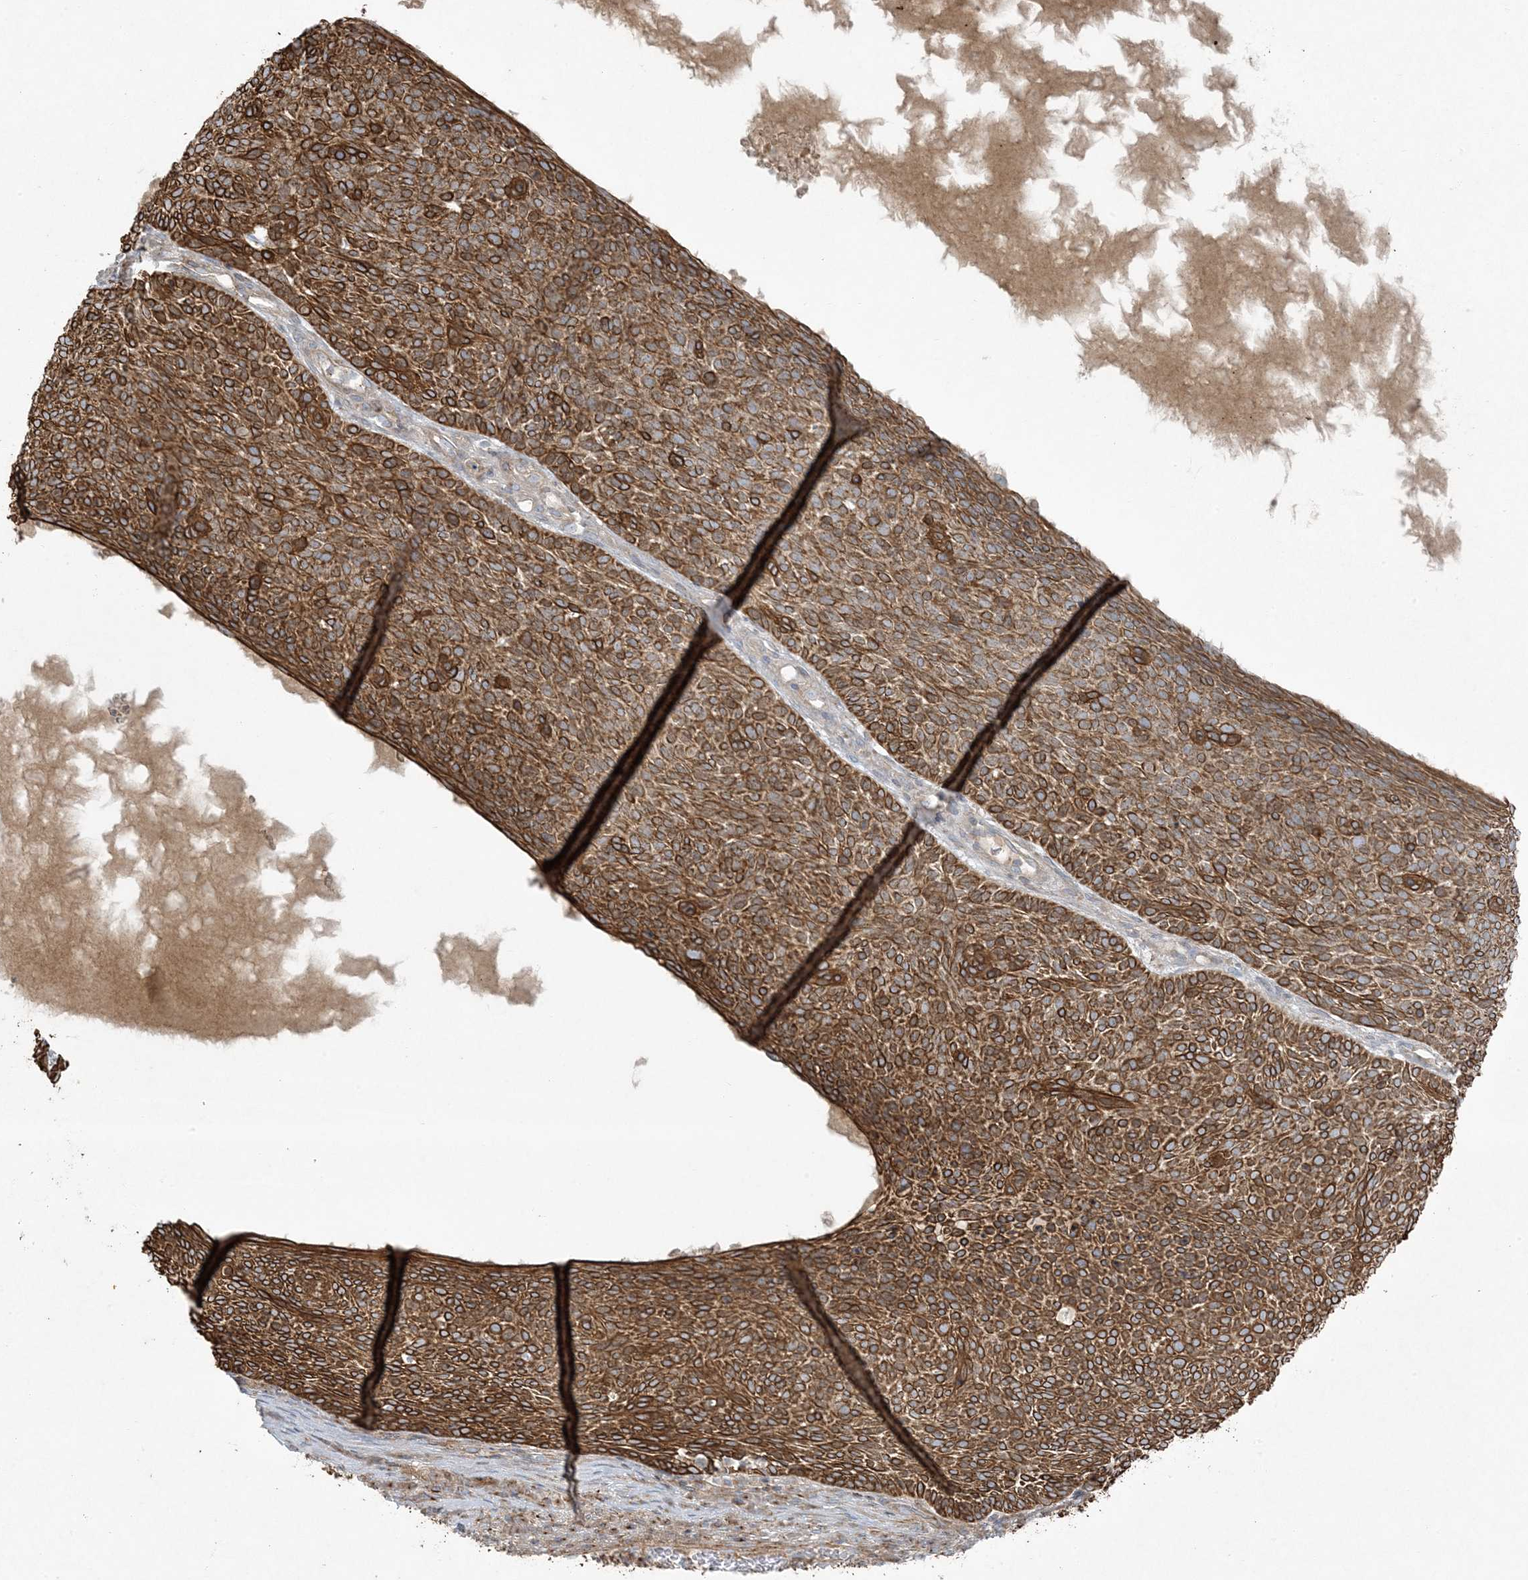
{"staining": {"intensity": "strong", "quantity": ">75%", "location": "cytoplasmic/membranous"}, "tissue": "skin cancer", "cell_type": "Tumor cells", "image_type": "cancer", "snomed": [{"axis": "morphology", "description": "Squamous cell carcinoma, NOS"}, {"axis": "topography", "description": "Skin"}], "caption": "This photomicrograph reveals immunohistochemistry staining of human skin cancer, with high strong cytoplasmic/membranous positivity in about >75% of tumor cells.", "gene": "PIK3R4", "patient": {"sex": "female", "age": 90}}